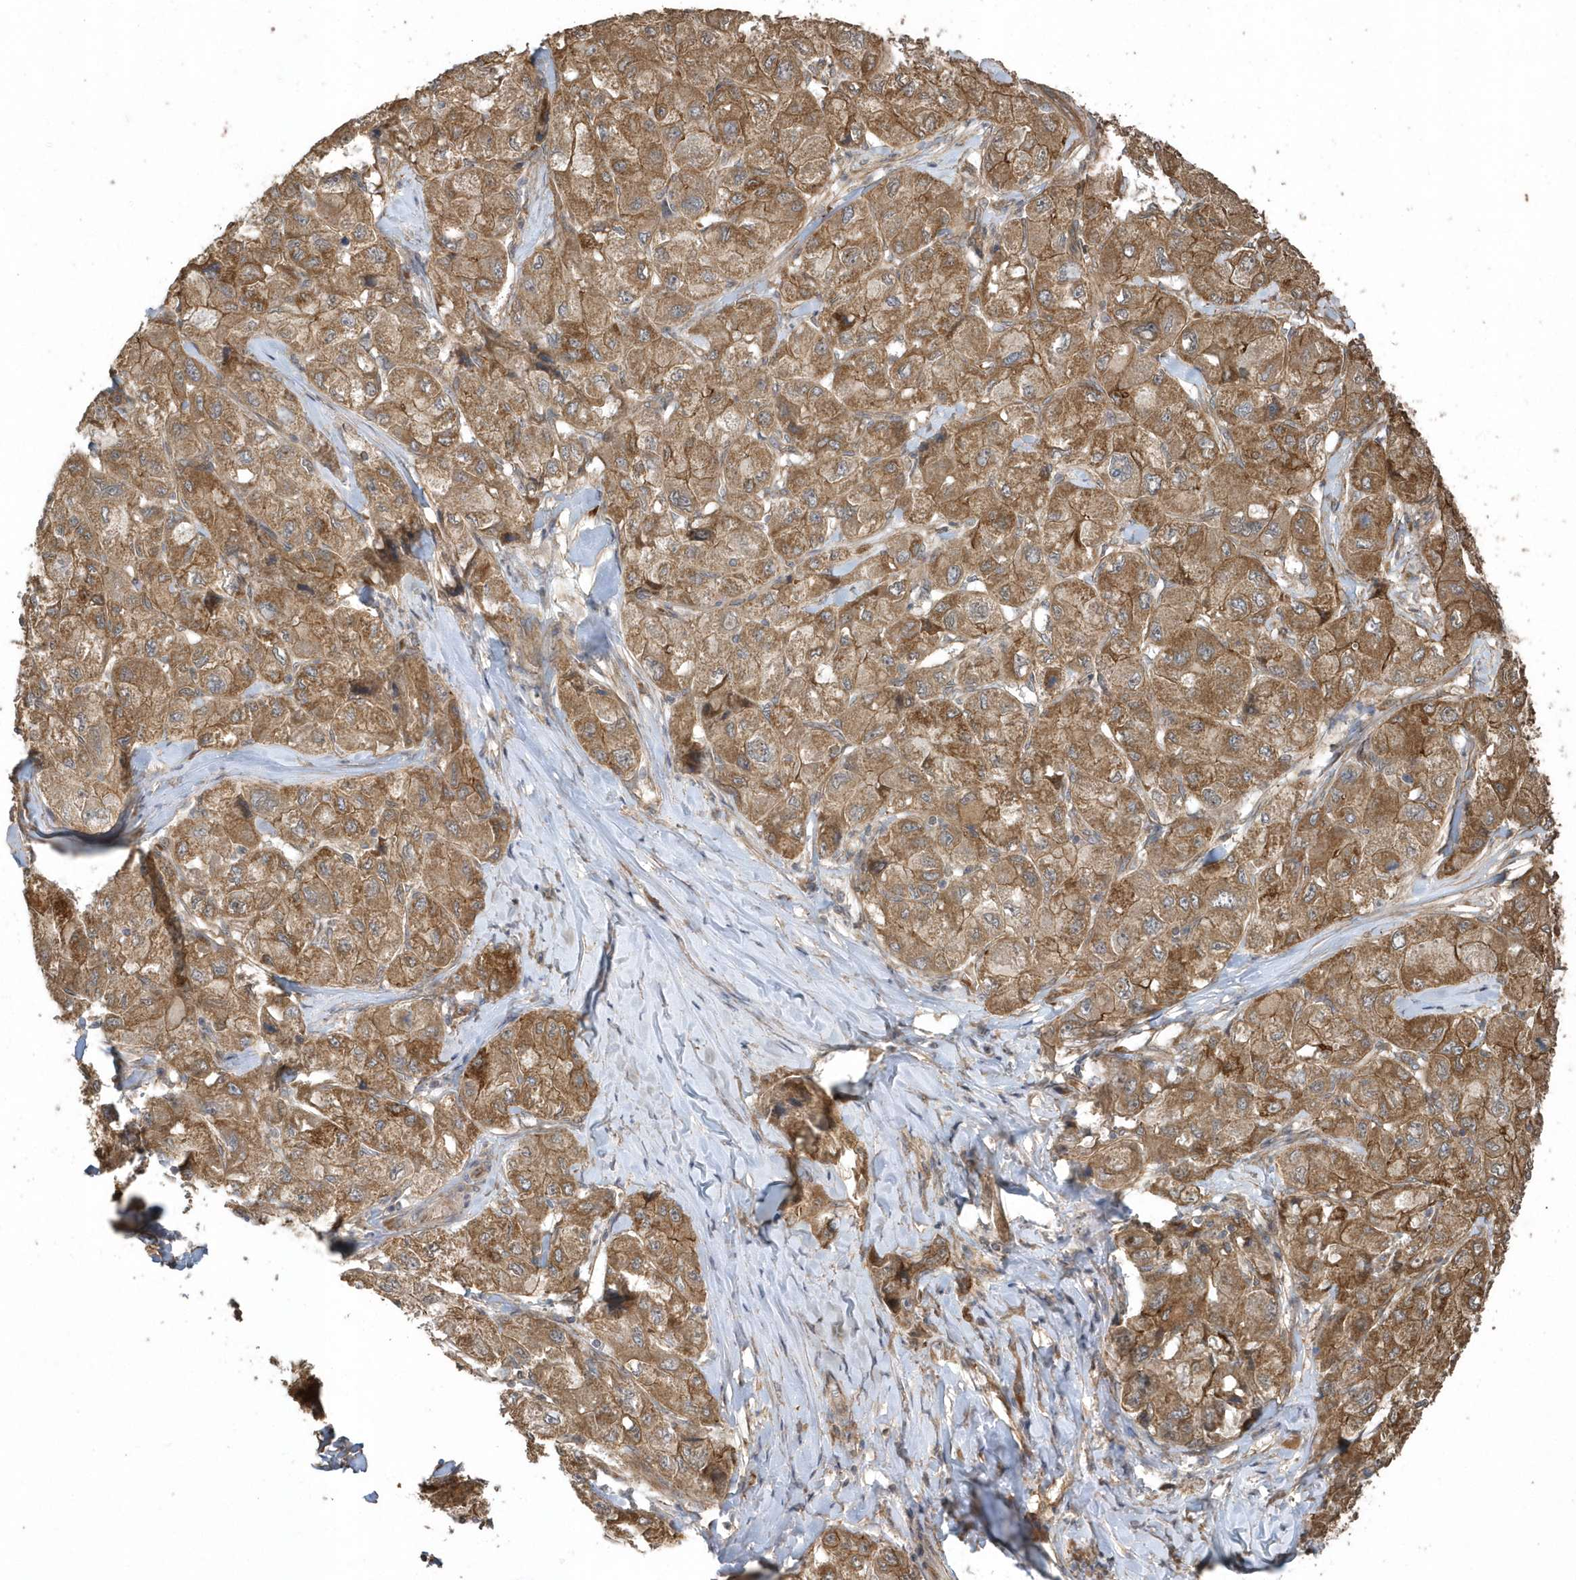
{"staining": {"intensity": "moderate", "quantity": ">75%", "location": "cytoplasmic/membranous"}, "tissue": "liver cancer", "cell_type": "Tumor cells", "image_type": "cancer", "snomed": [{"axis": "morphology", "description": "Carcinoma, Hepatocellular, NOS"}, {"axis": "topography", "description": "Liver"}], "caption": "Protein staining shows moderate cytoplasmic/membranous staining in about >75% of tumor cells in liver hepatocellular carcinoma.", "gene": "HERPUD1", "patient": {"sex": "male", "age": 80}}